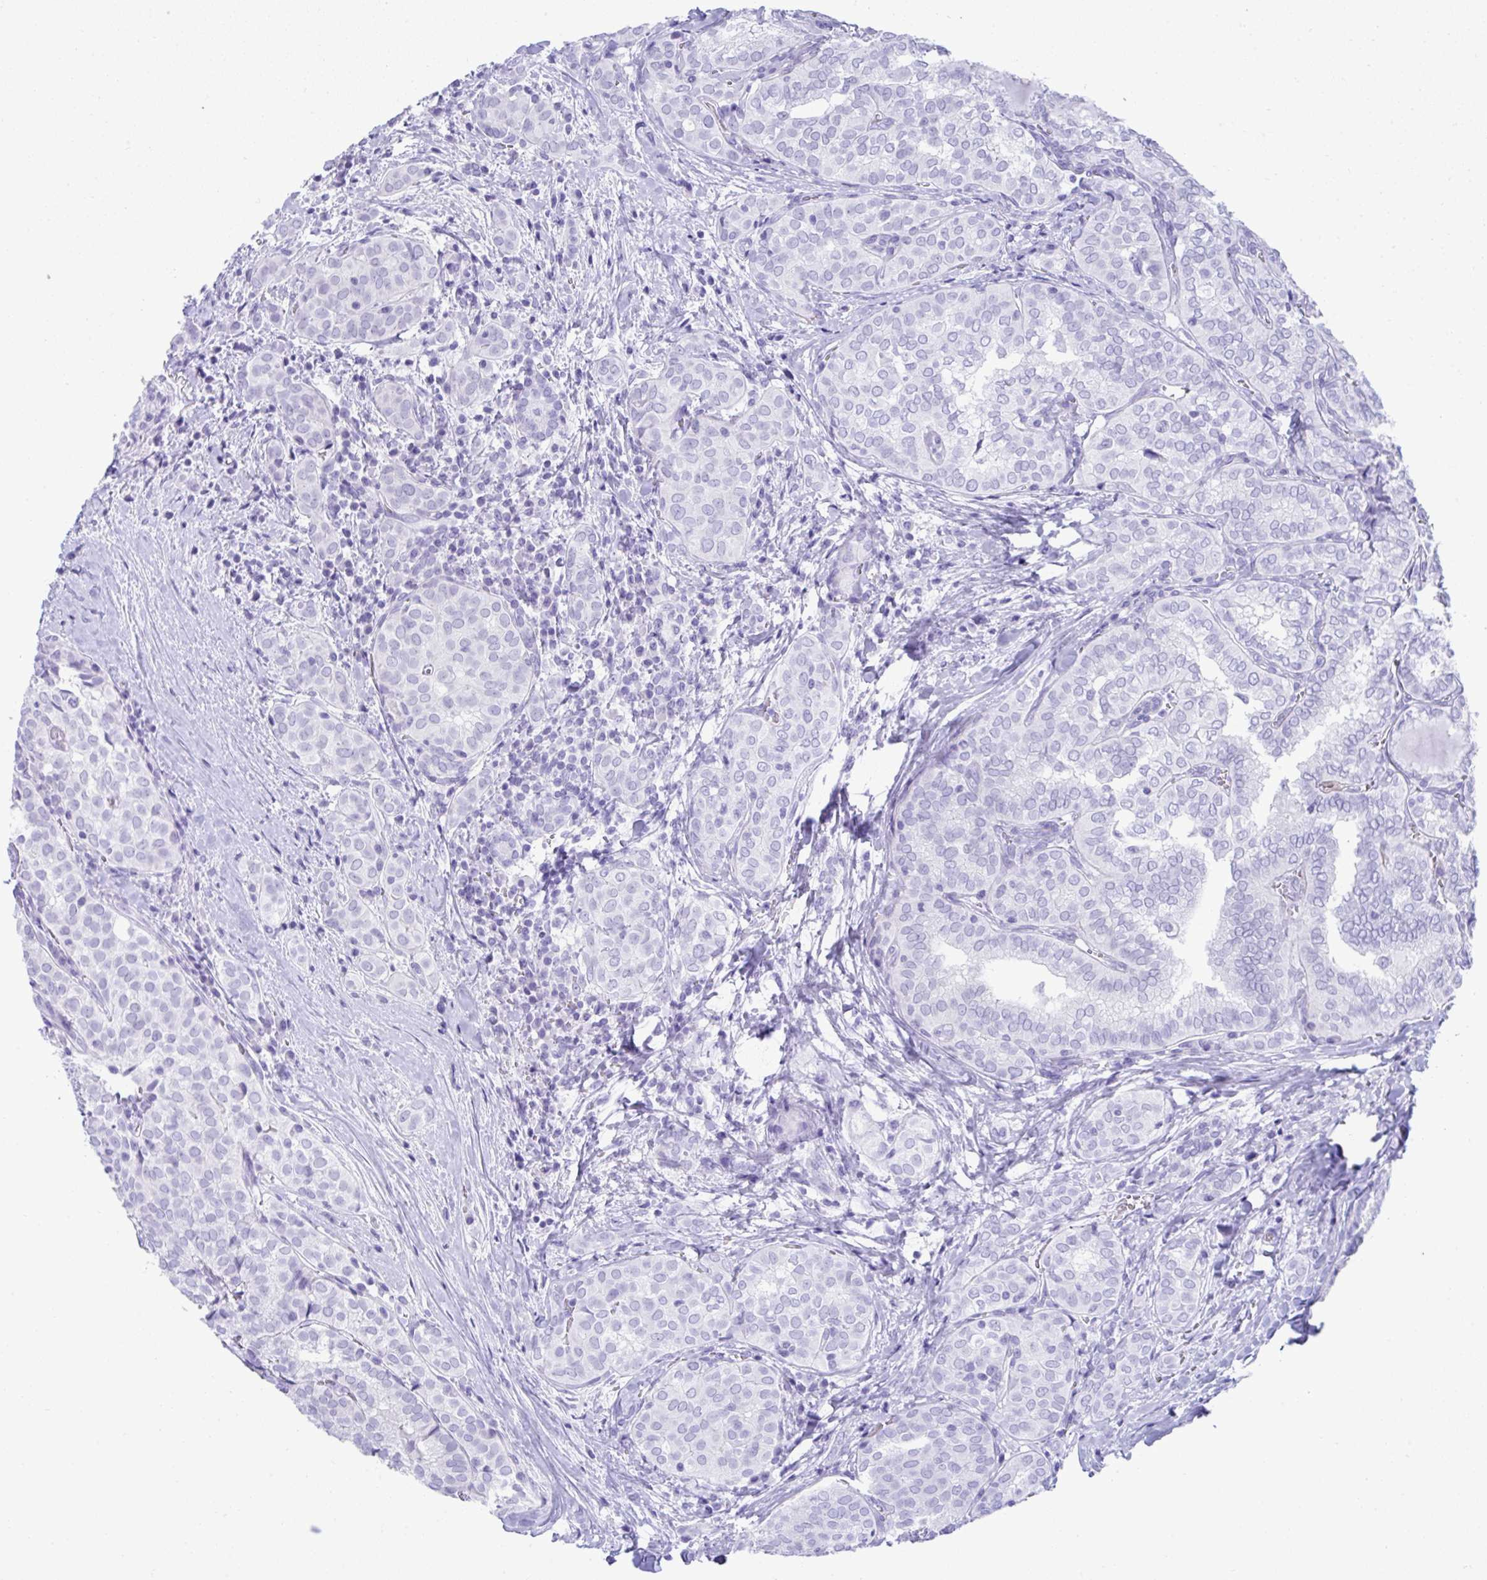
{"staining": {"intensity": "negative", "quantity": "none", "location": "none"}, "tissue": "thyroid cancer", "cell_type": "Tumor cells", "image_type": "cancer", "snomed": [{"axis": "morphology", "description": "Papillary adenocarcinoma, NOS"}, {"axis": "topography", "description": "Thyroid gland"}], "caption": "Tumor cells show no significant expression in thyroid cancer (papillary adenocarcinoma).", "gene": "PSCA", "patient": {"sex": "female", "age": 30}}